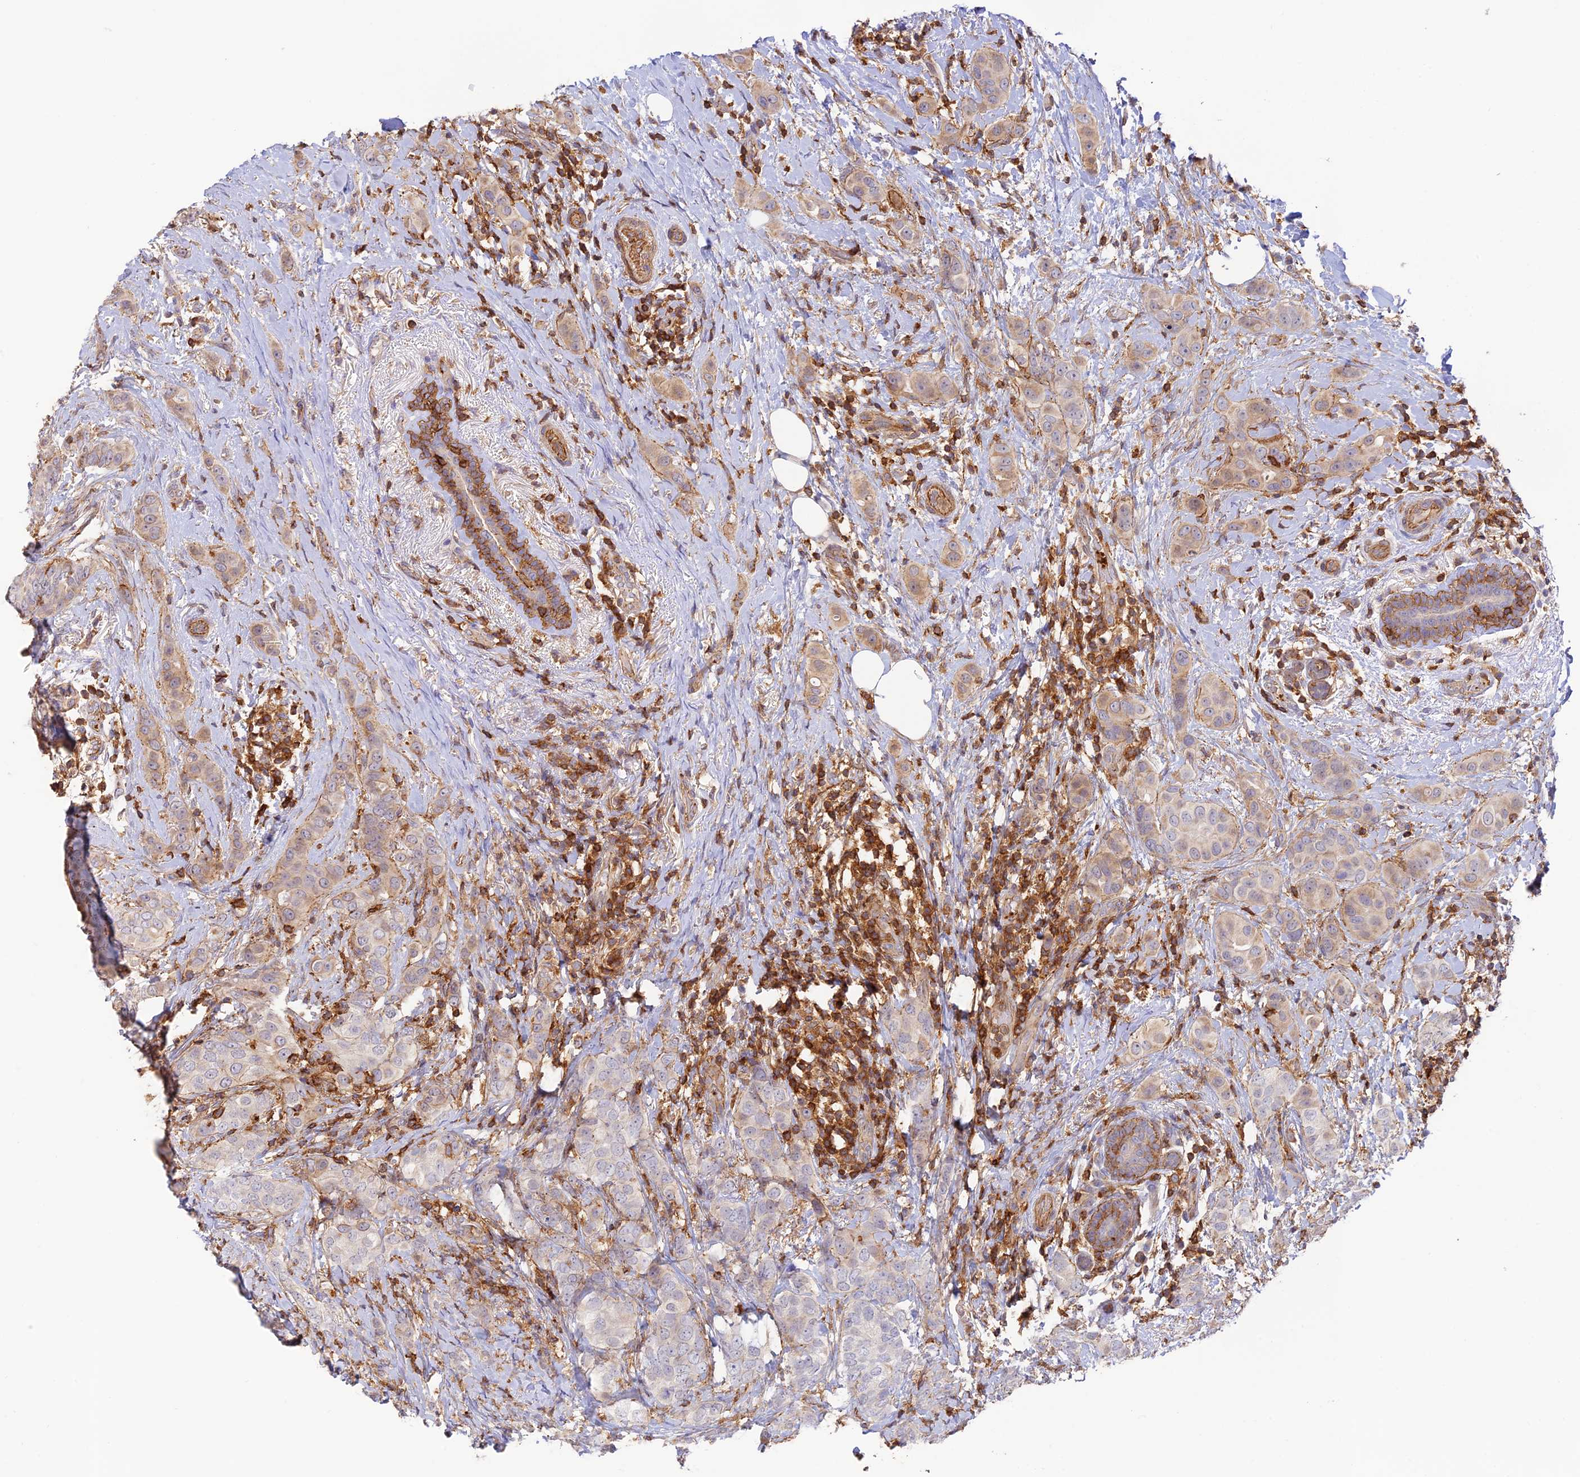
{"staining": {"intensity": "weak", "quantity": "25%-75%", "location": "cytoplasmic/membranous"}, "tissue": "breast cancer", "cell_type": "Tumor cells", "image_type": "cancer", "snomed": [{"axis": "morphology", "description": "Lobular carcinoma"}, {"axis": "topography", "description": "Breast"}], "caption": "DAB immunohistochemical staining of human breast cancer (lobular carcinoma) reveals weak cytoplasmic/membranous protein expression in about 25%-75% of tumor cells.", "gene": "DENND1C", "patient": {"sex": "female", "age": 51}}